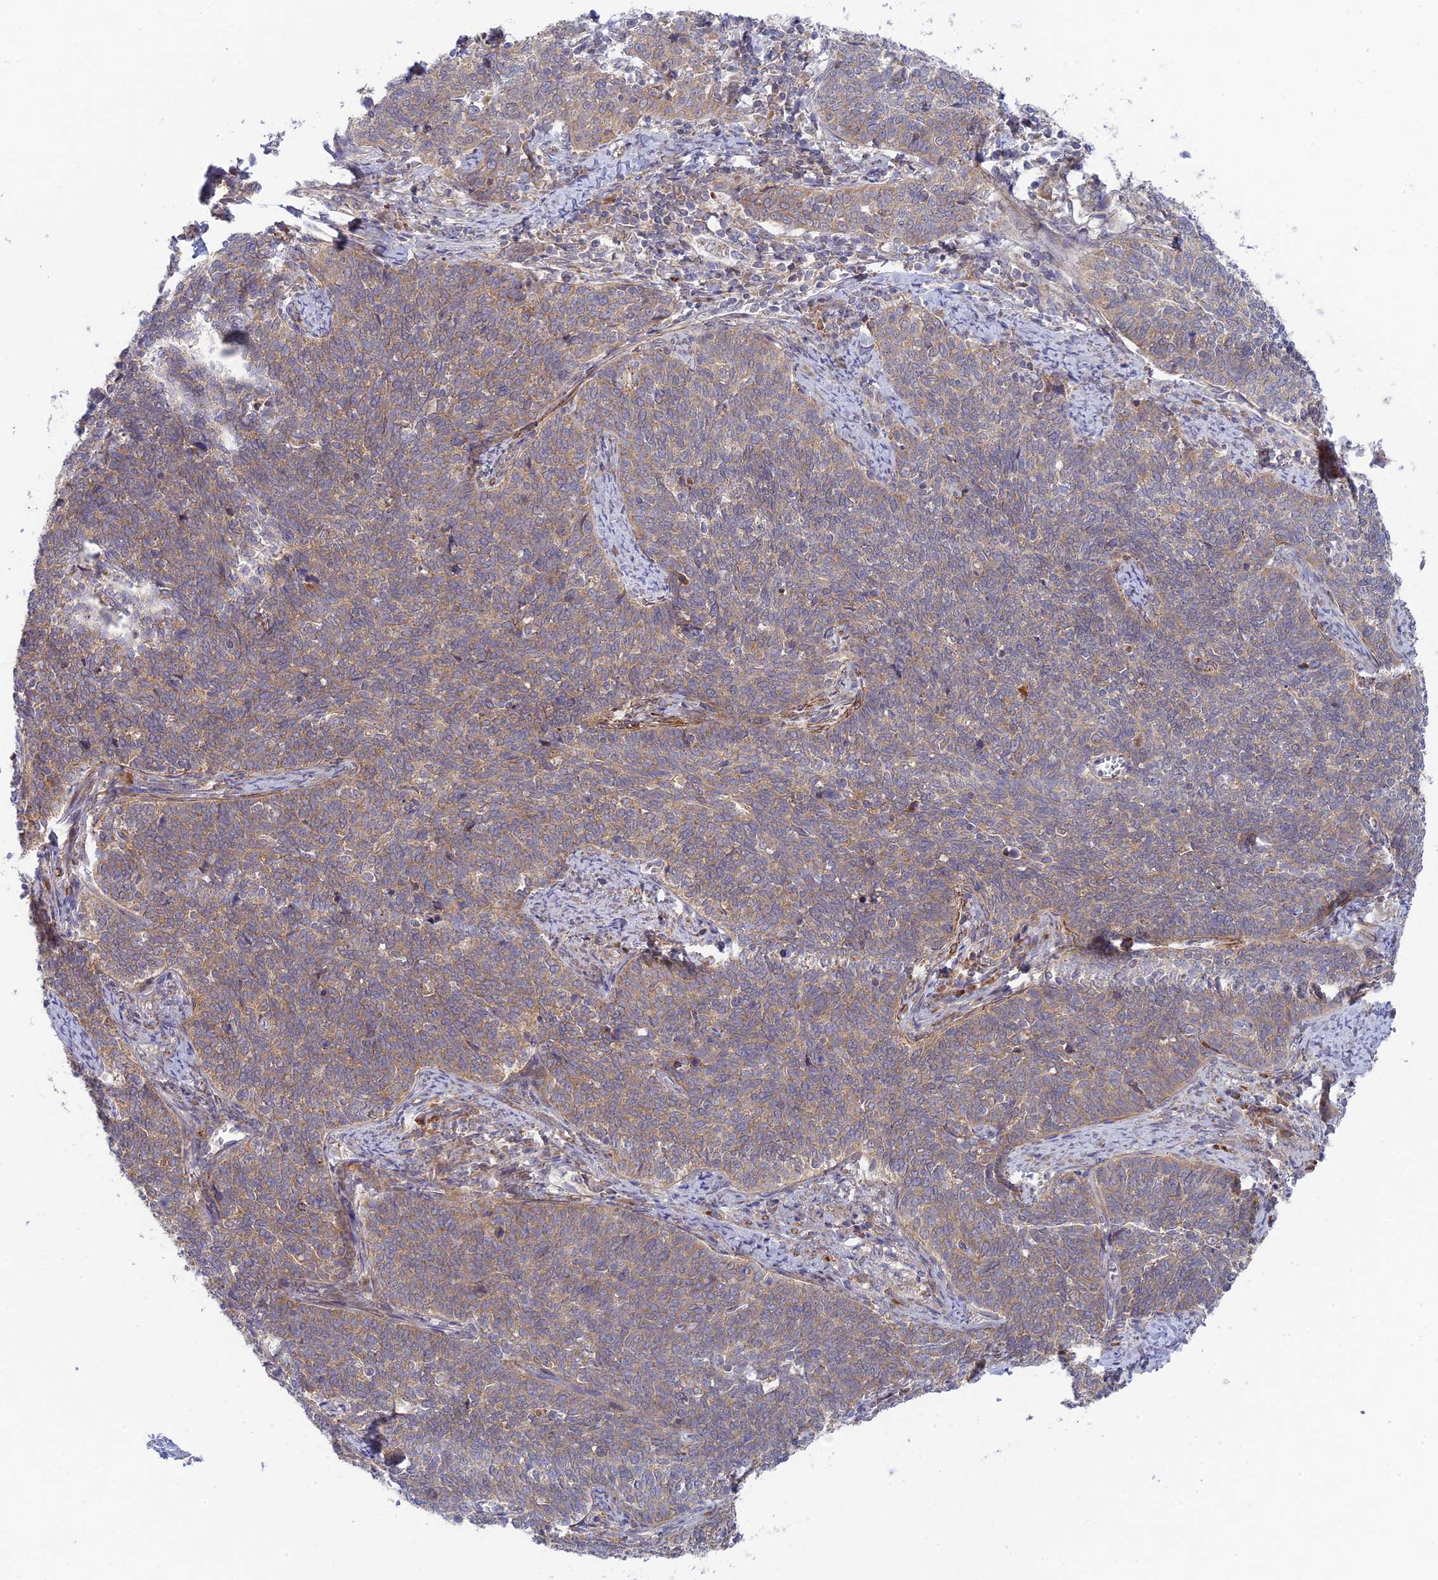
{"staining": {"intensity": "weak", "quantity": "25%-75%", "location": "cytoplasmic/membranous"}, "tissue": "cervical cancer", "cell_type": "Tumor cells", "image_type": "cancer", "snomed": [{"axis": "morphology", "description": "Squamous cell carcinoma, NOS"}, {"axis": "topography", "description": "Cervix"}], "caption": "A histopathology image of human squamous cell carcinoma (cervical) stained for a protein shows weak cytoplasmic/membranous brown staining in tumor cells.", "gene": "INCA1", "patient": {"sex": "female", "age": 39}}